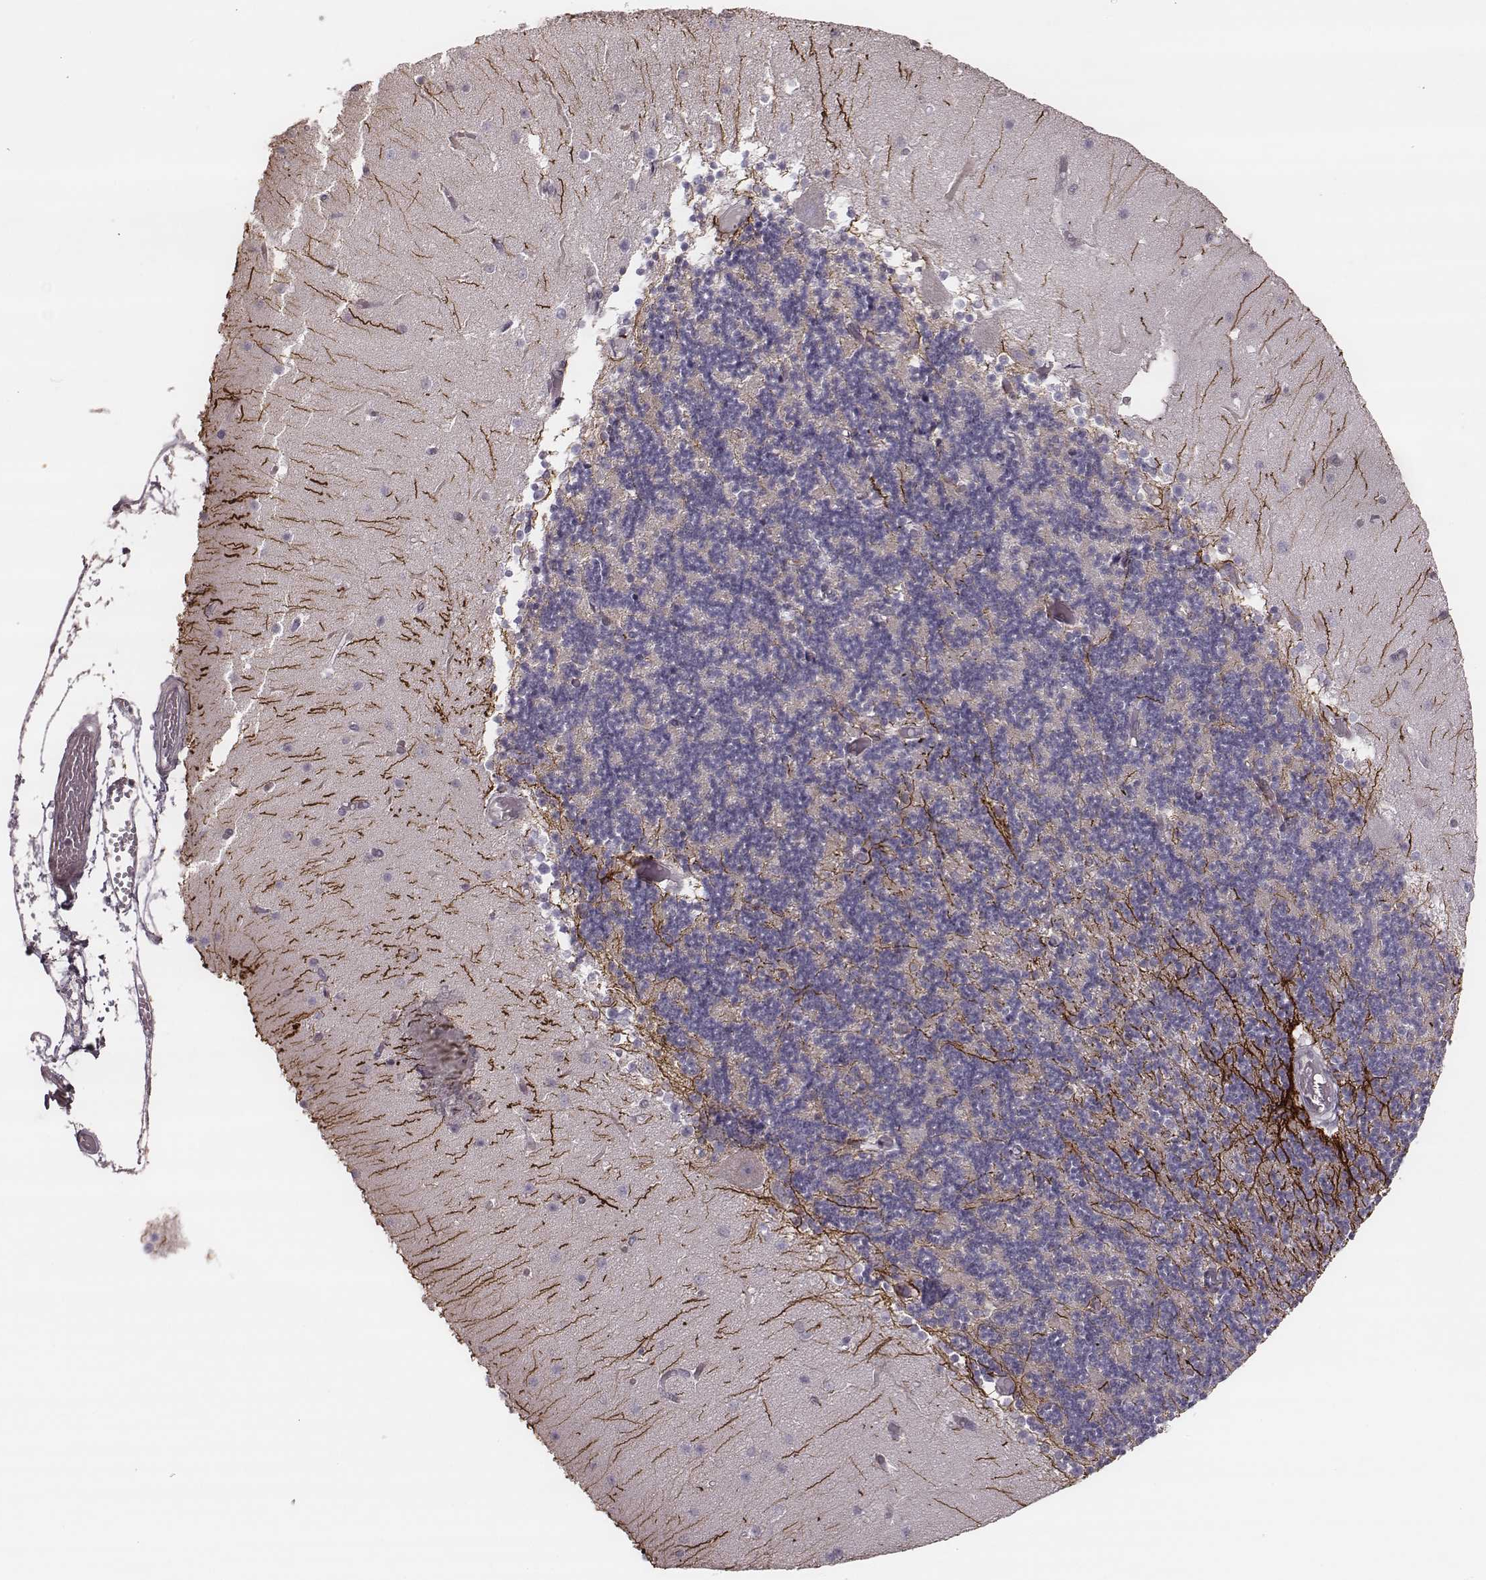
{"staining": {"intensity": "negative", "quantity": "none", "location": "none"}, "tissue": "cerebellum", "cell_type": "Cells in granular layer", "image_type": "normal", "snomed": [{"axis": "morphology", "description": "Normal tissue, NOS"}, {"axis": "topography", "description": "Cerebellum"}], "caption": "High power microscopy micrograph of an immunohistochemistry image of benign cerebellum, revealing no significant expression in cells in granular layer.", "gene": "SLC7A4", "patient": {"sex": "female", "age": 28}}